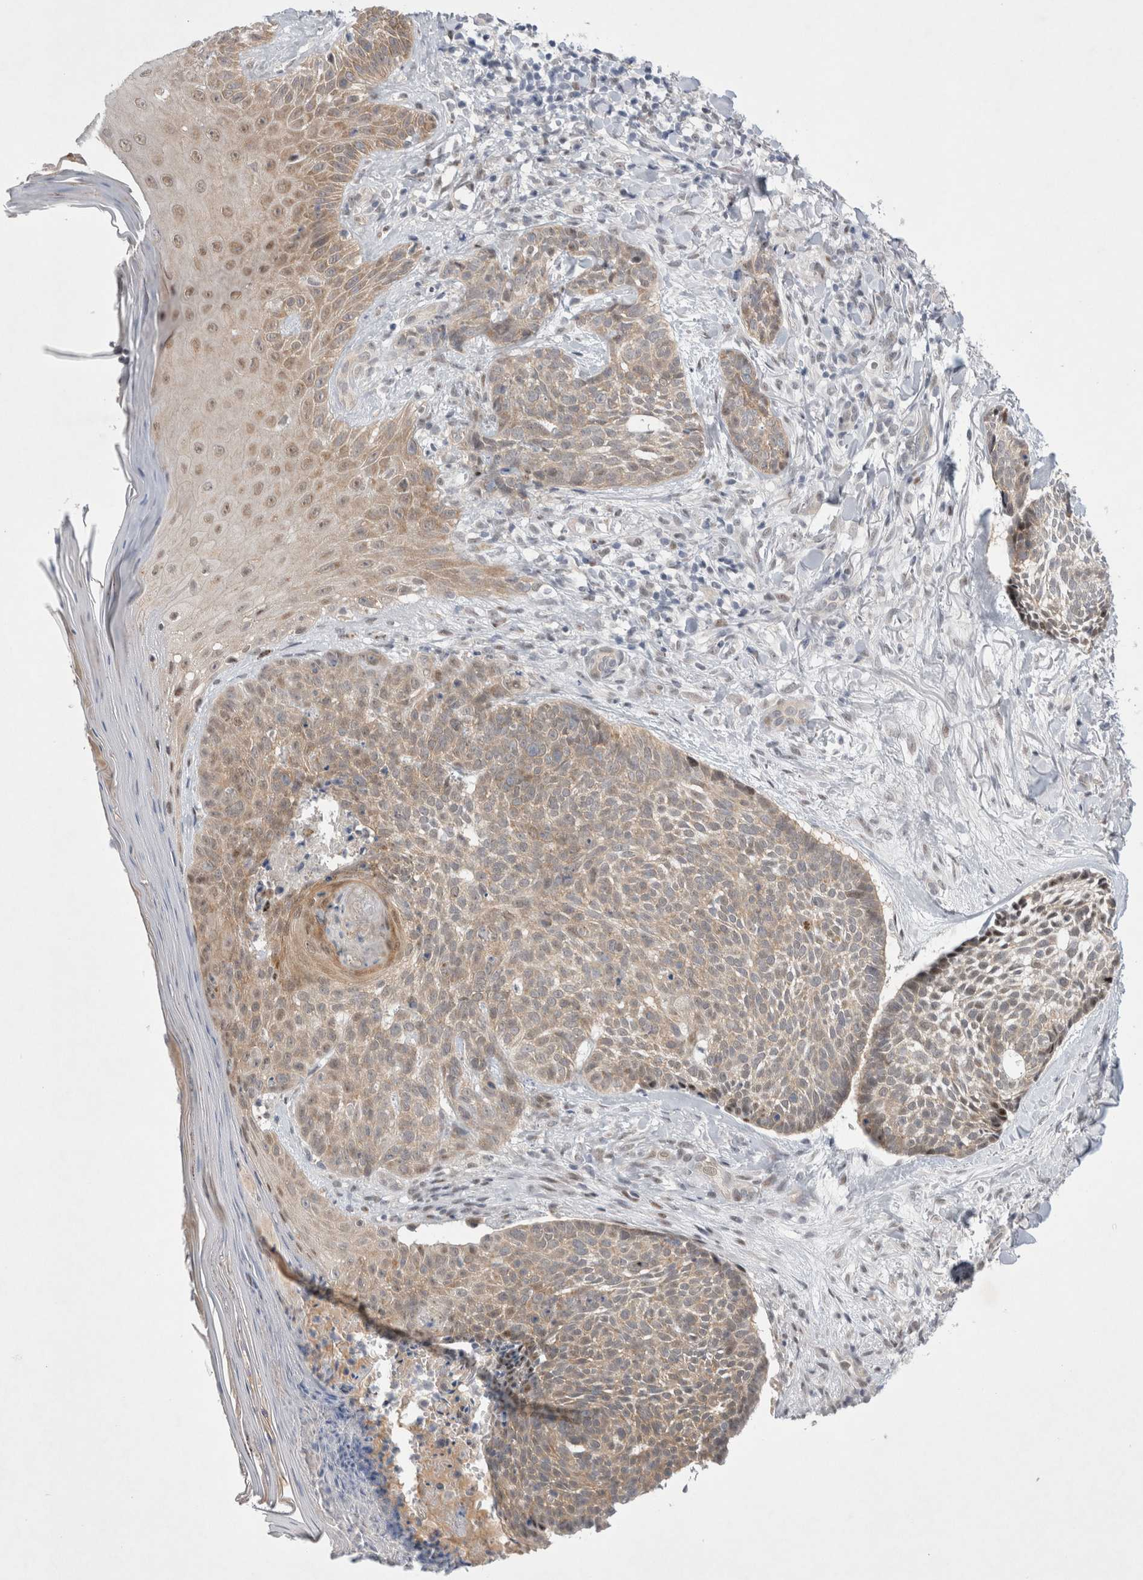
{"staining": {"intensity": "weak", "quantity": ">75%", "location": "cytoplasmic/membranous"}, "tissue": "skin cancer", "cell_type": "Tumor cells", "image_type": "cancer", "snomed": [{"axis": "morphology", "description": "Normal tissue, NOS"}, {"axis": "morphology", "description": "Basal cell carcinoma"}, {"axis": "topography", "description": "Skin"}], "caption": "High-magnification brightfield microscopy of basal cell carcinoma (skin) stained with DAB (3,3'-diaminobenzidine) (brown) and counterstained with hematoxylin (blue). tumor cells exhibit weak cytoplasmic/membranous expression is identified in approximately>75% of cells.", "gene": "WIPF2", "patient": {"sex": "male", "age": 67}}